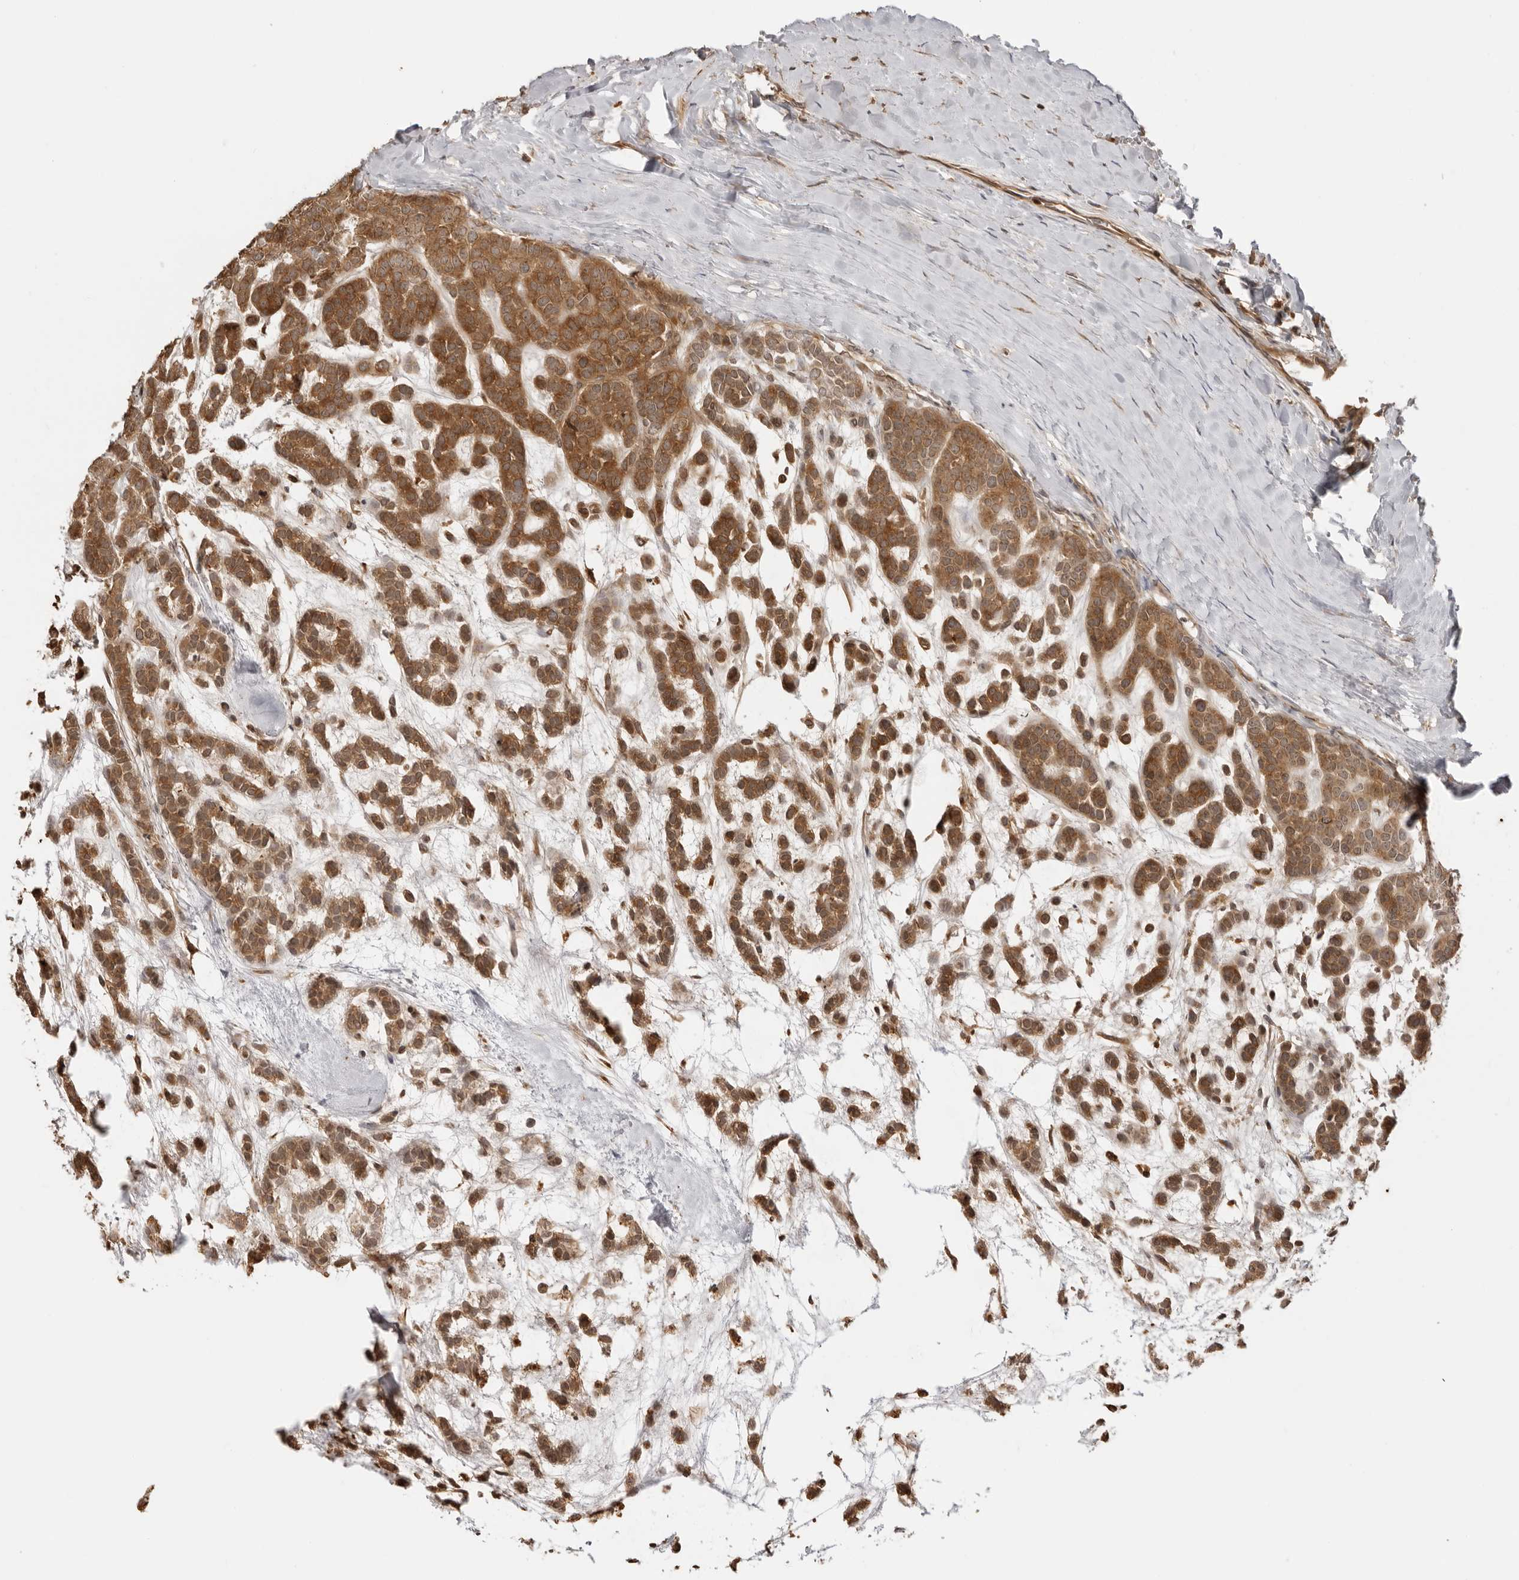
{"staining": {"intensity": "moderate", "quantity": ">75%", "location": "cytoplasmic/membranous,nuclear"}, "tissue": "head and neck cancer", "cell_type": "Tumor cells", "image_type": "cancer", "snomed": [{"axis": "morphology", "description": "Adenocarcinoma, NOS"}, {"axis": "morphology", "description": "Adenoma, NOS"}, {"axis": "topography", "description": "Head-Neck"}], "caption": "This is a micrograph of immunohistochemistry (IHC) staining of head and neck cancer (adenoma), which shows moderate expression in the cytoplasmic/membranous and nuclear of tumor cells.", "gene": "IKBKE", "patient": {"sex": "female", "age": 55}}